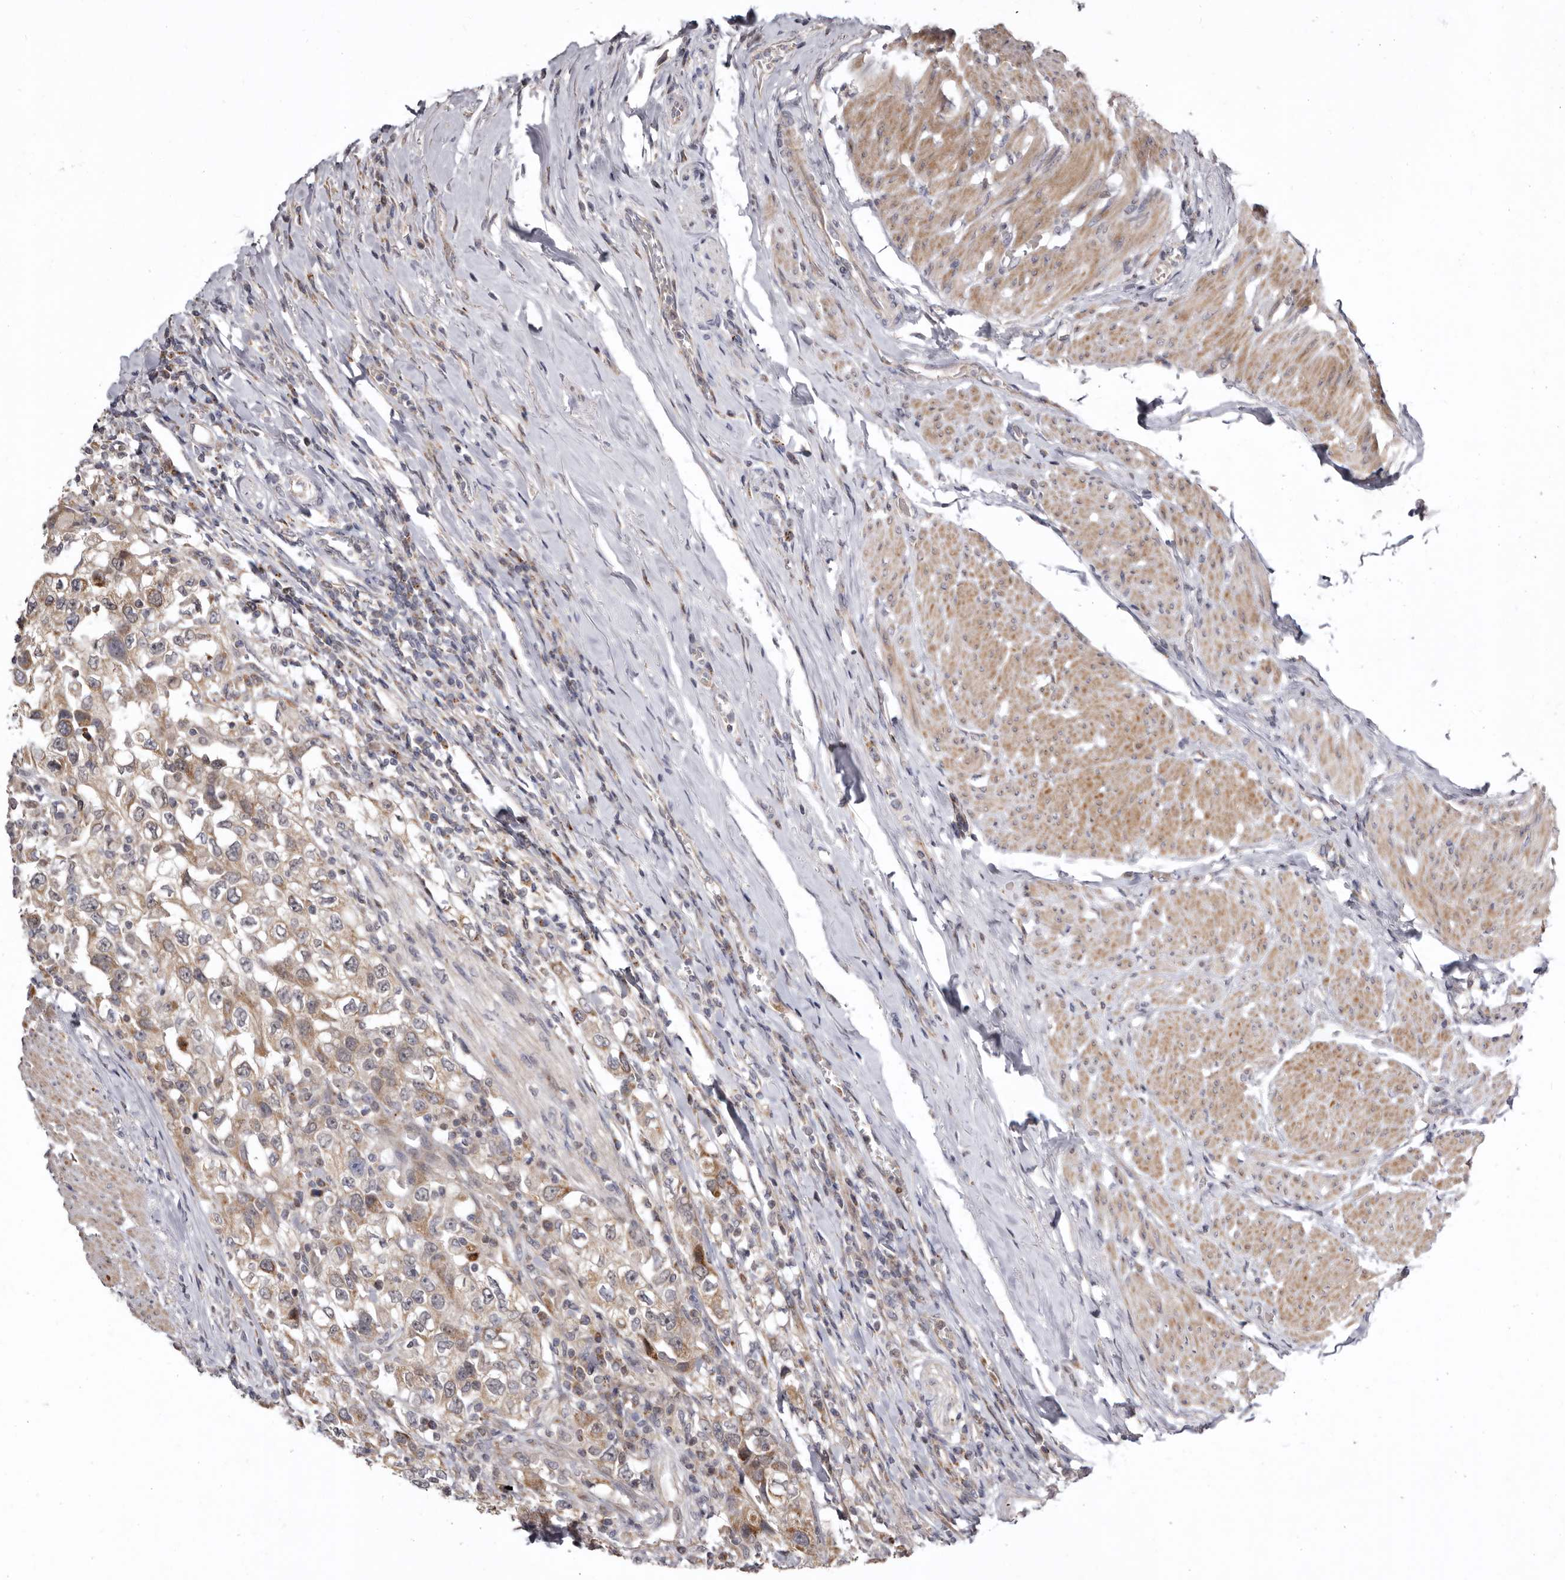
{"staining": {"intensity": "weak", "quantity": "25%-75%", "location": "cytoplasmic/membranous"}, "tissue": "urothelial cancer", "cell_type": "Tumor cells", "image_type": "cancer", "snomed": [{"axis": "morphology", "description": "Urothelial carcinoma, High grade"}, {"axis": "topography", "description": "Urinary bladder"}], "caption": "Immunohistochemical staining of urothelial cancer displays low levels of weak cytoplasmic/membranous expression in about 25%-75% of tumor cells. (Stains: DAB in brown, nuclei in blue, Microscopy: brightfield microscopy at high magnification).", "gene": "SMC4", "patient": {"sex": "female", "age": 80}}